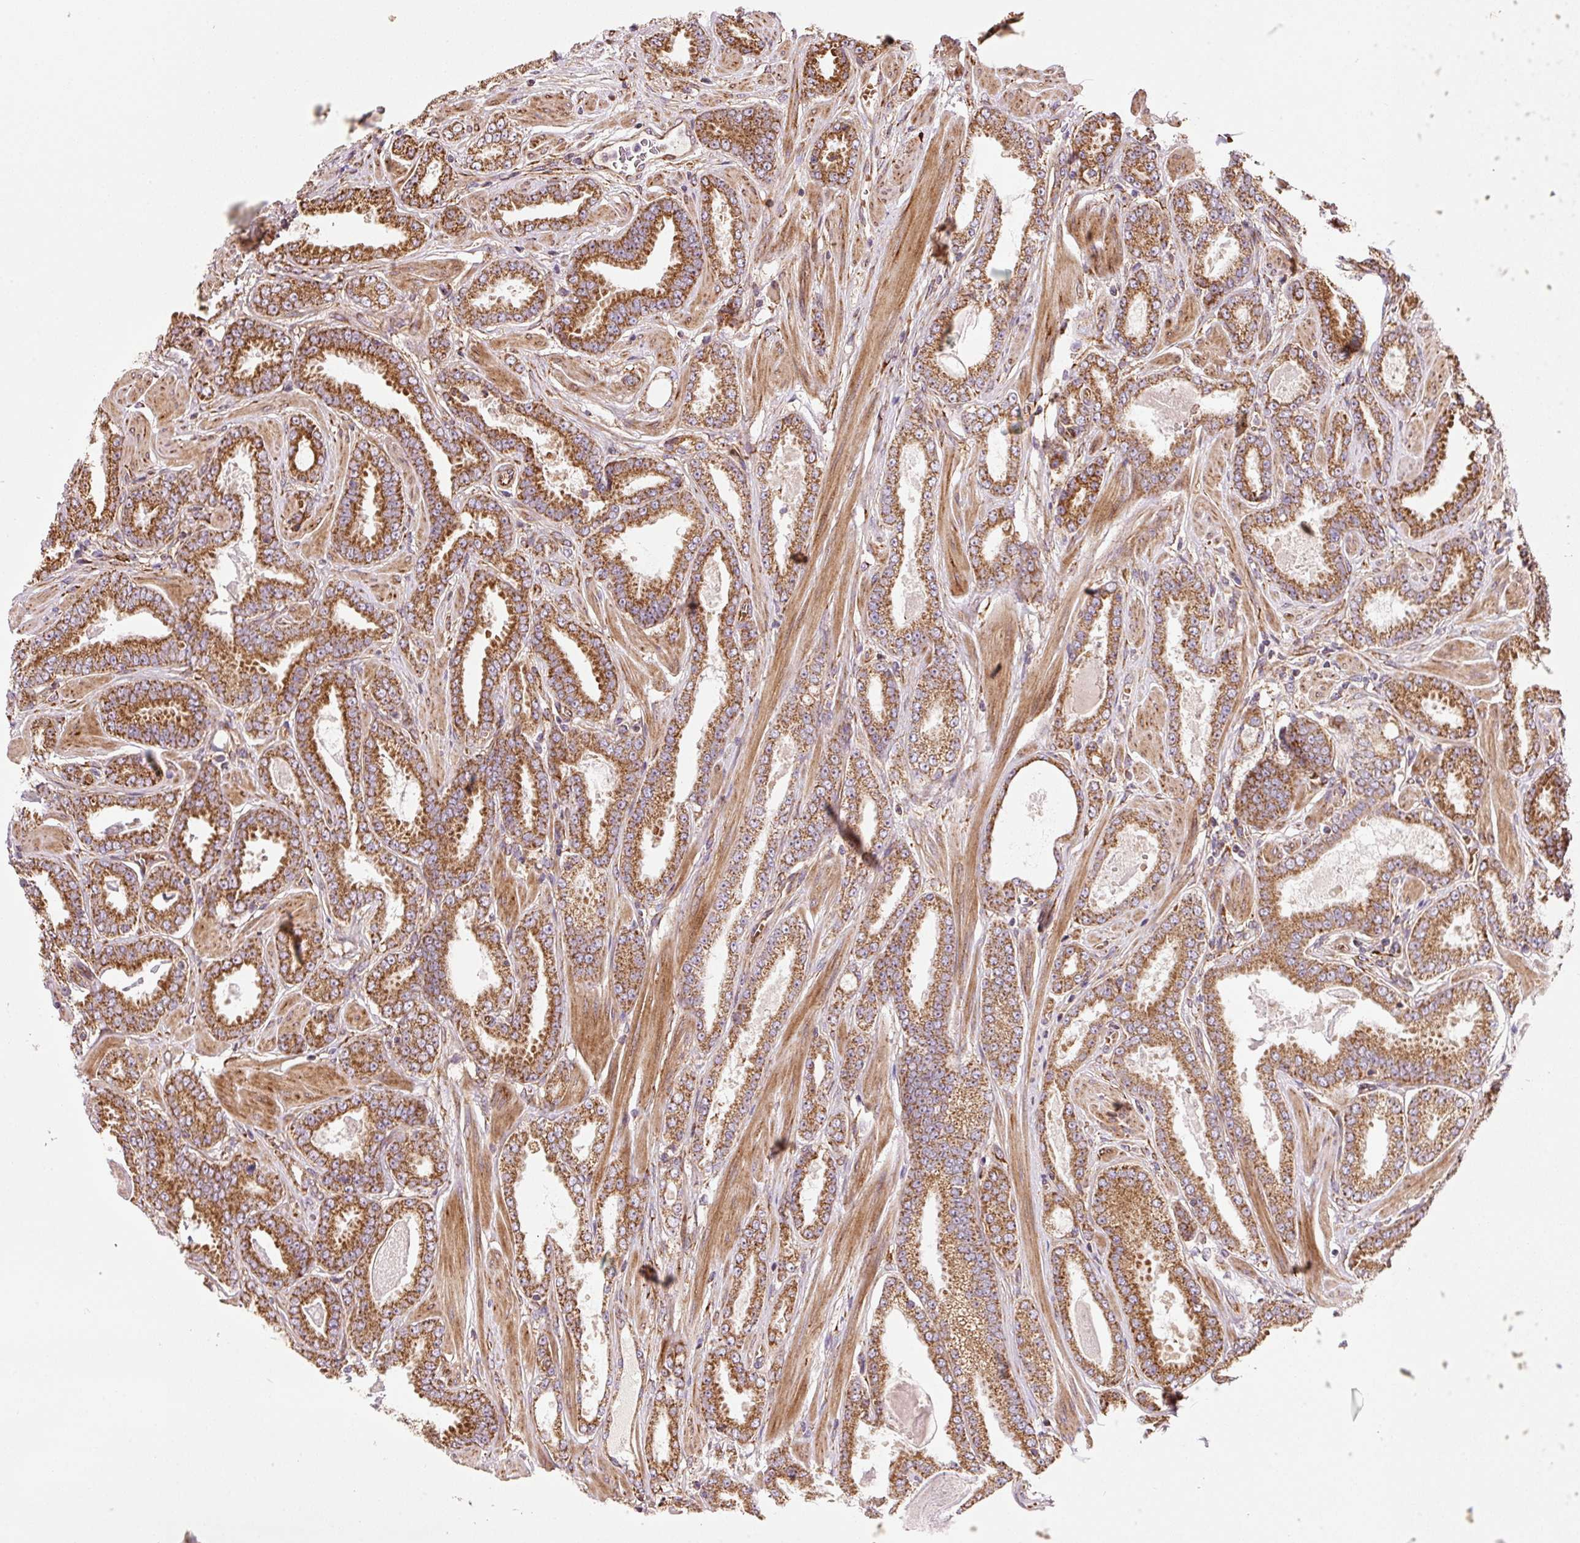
{"staining": {"intensity": "strong", "quantity": ">75%", "location": "cytoplasmic/membranous"}, "tissue": "prostate cancer", "cell_type": "Tumor cells", "image_type": "cancer", "snomed": [{"axis": "morphology", "description": "Adenocarcinoma, Low grade"}, {"axis": "topography", "description": "Prostate"}], "caption": "A high amount of strong cytoplasmic/membranous positivity is seen in about >75% of tumor cells in adenocarcinoma (low-grade) (prostate) tissue.", "gene": "ISCU", "patient": {"sex": "male", "age": 42}}